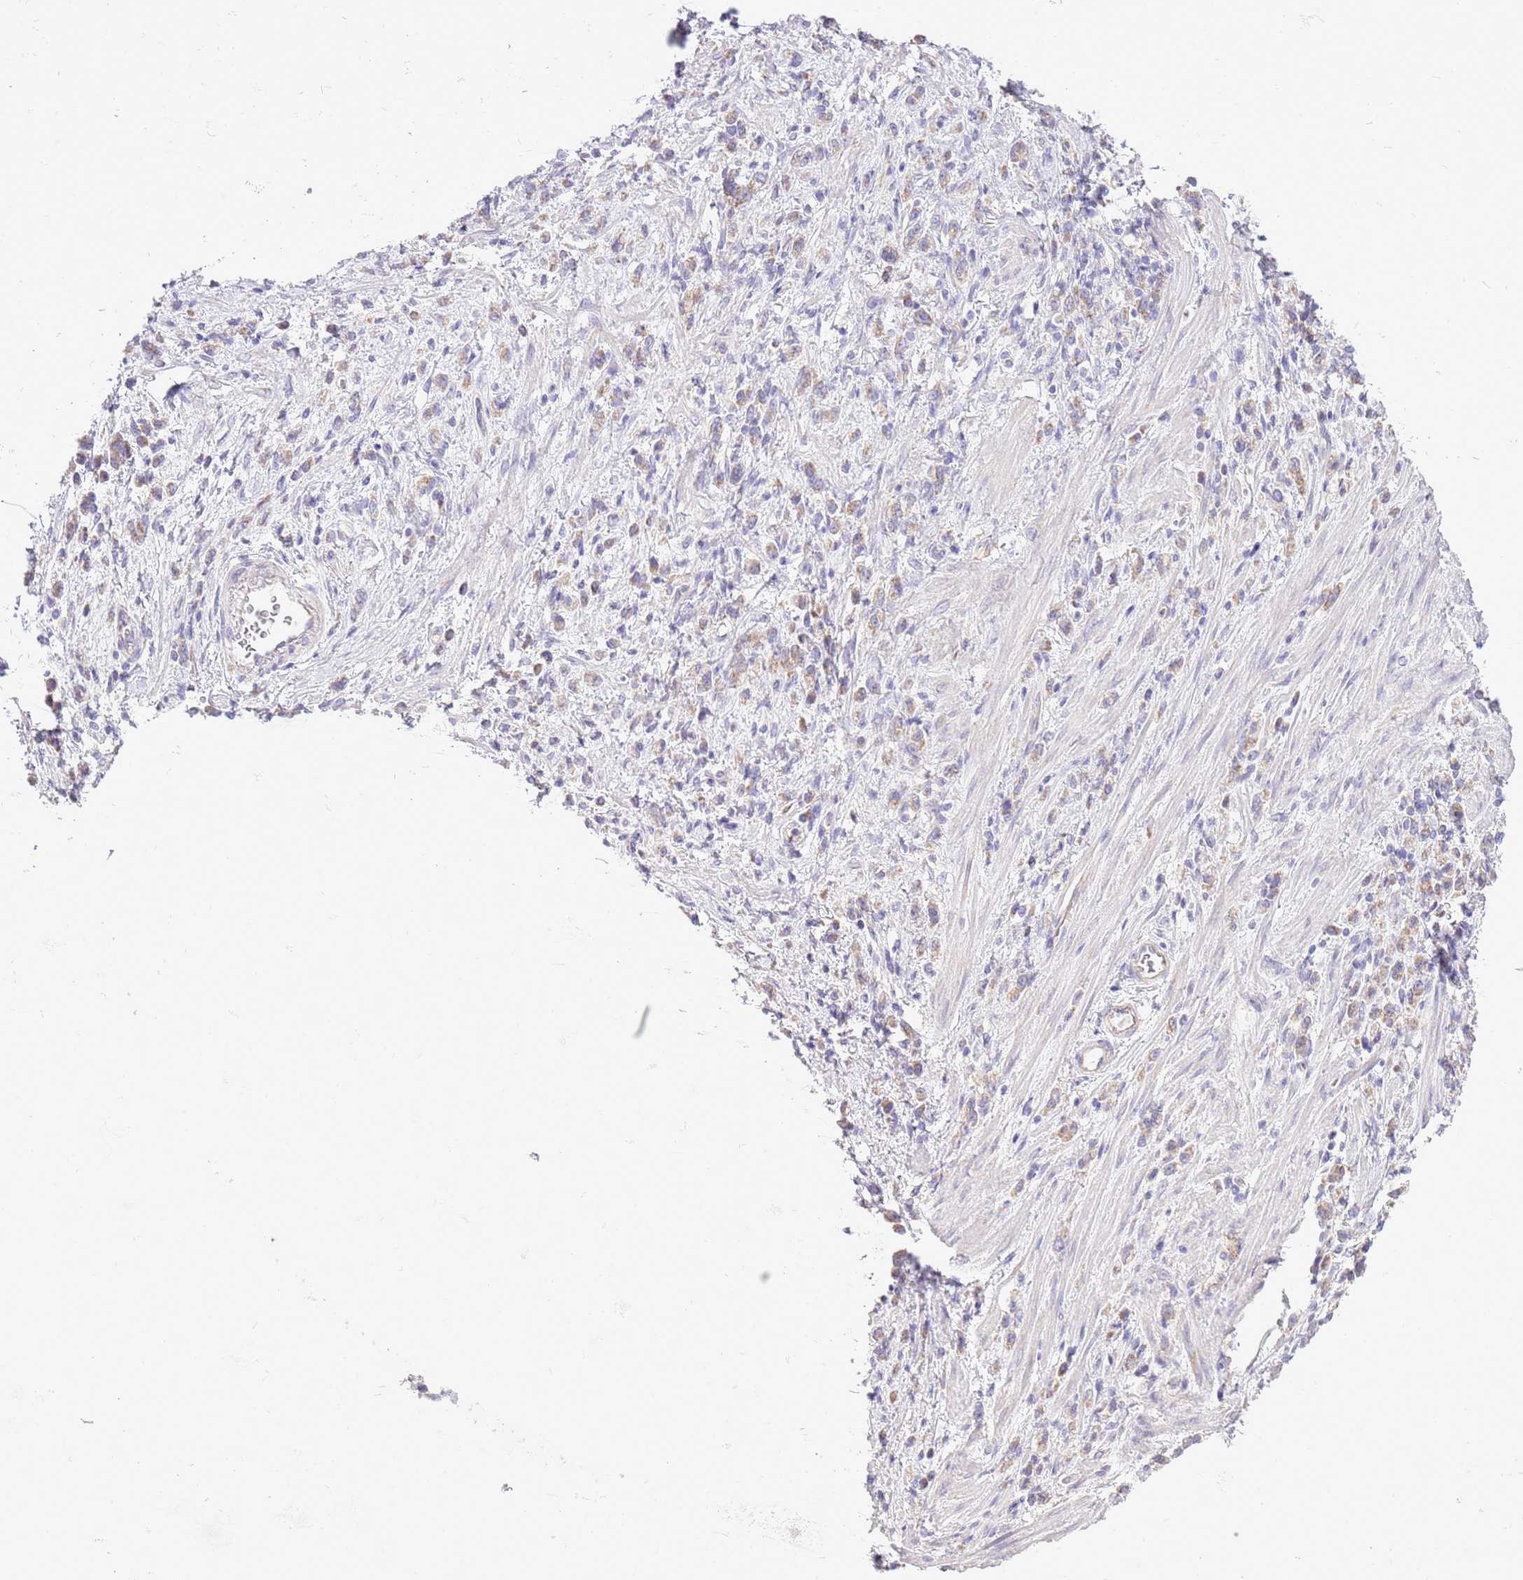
{"staining": {"intensity": "weak", "quantity": "25%-75%", "location": "cytoplasmic/membranous"}, "tissue": "stomach cancer", "cell_type": "Tumor cells", "image_type": "cancer", "snomed": [{"axis": "morphology", "description": "Adenocarcinoma, NOS"}, {"axis": "topography", "description": "Stomach"}], "caption": "Stomach cancer (adenocarcinoma) tissue demonstrates weak cytoplasmic/membranous staining in about 25%-75% of tumor cells, visualized by immunohistochemistry.", "gene": "OAZ2", "patient": {"sex": "male", "age": 77}}